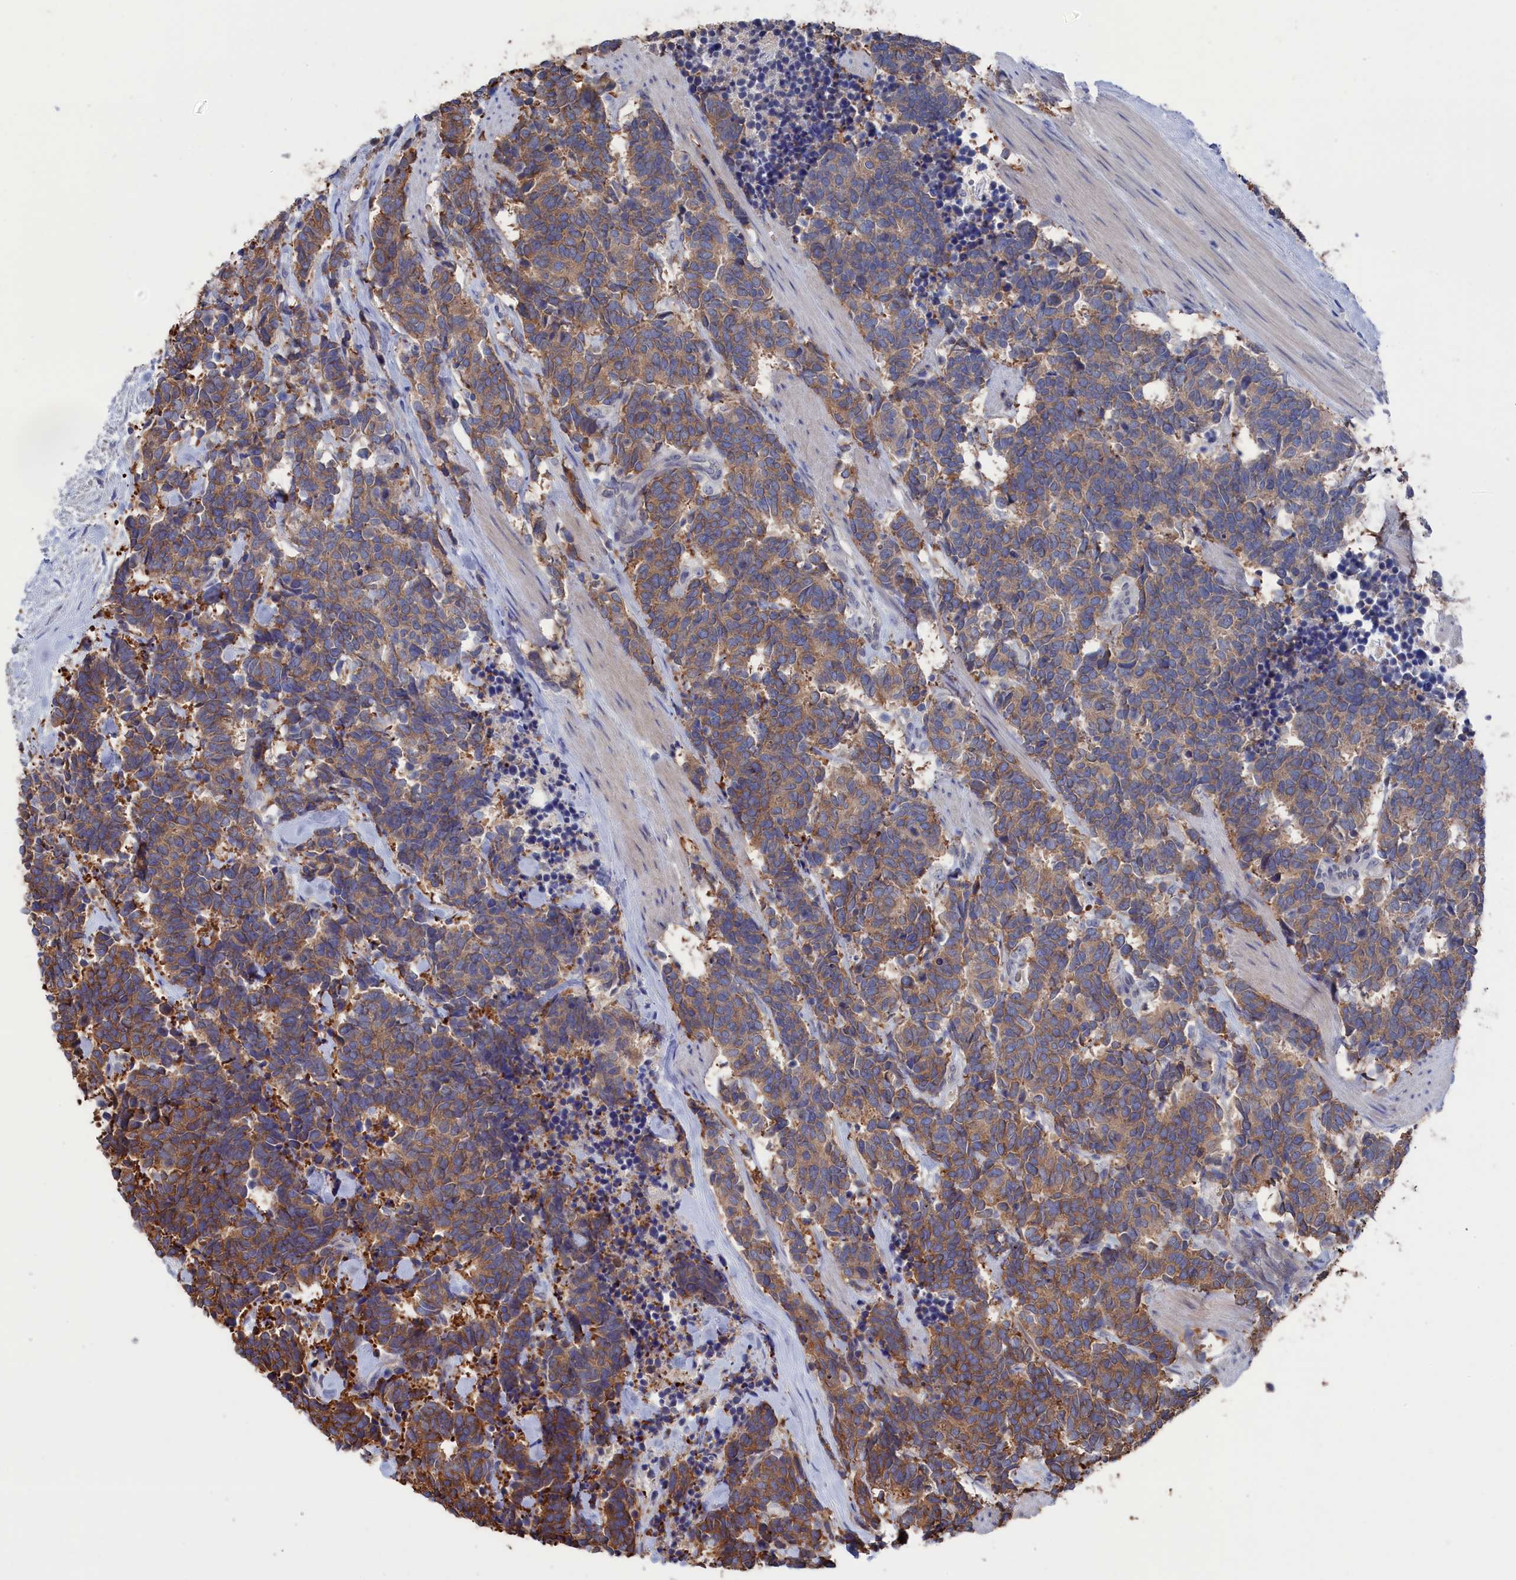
{"staining": {"intensity": "moderate", "quantity": ">75%", "location": "cytoplasmic/membranous"}, "tissue": "carcinoid", "cell_type": "Tumor cells", "image_type": "cancer", "snomed": [{"axis": "morphology", "description": "Carcinoma, NOS"}, {"axis": "morphology", "description": "Carcinoid, malignant, NOS"}, {"axis": "topography", "description": "Prostate"}], "caption": "Immunohistochemical staining of carcinoid reveals moderate cytoplasmic/membranous protein positivity in approximately >75% of tumor cells.", "gene": "NUTF2", "patient": {"sex": "male", "age": 57}}